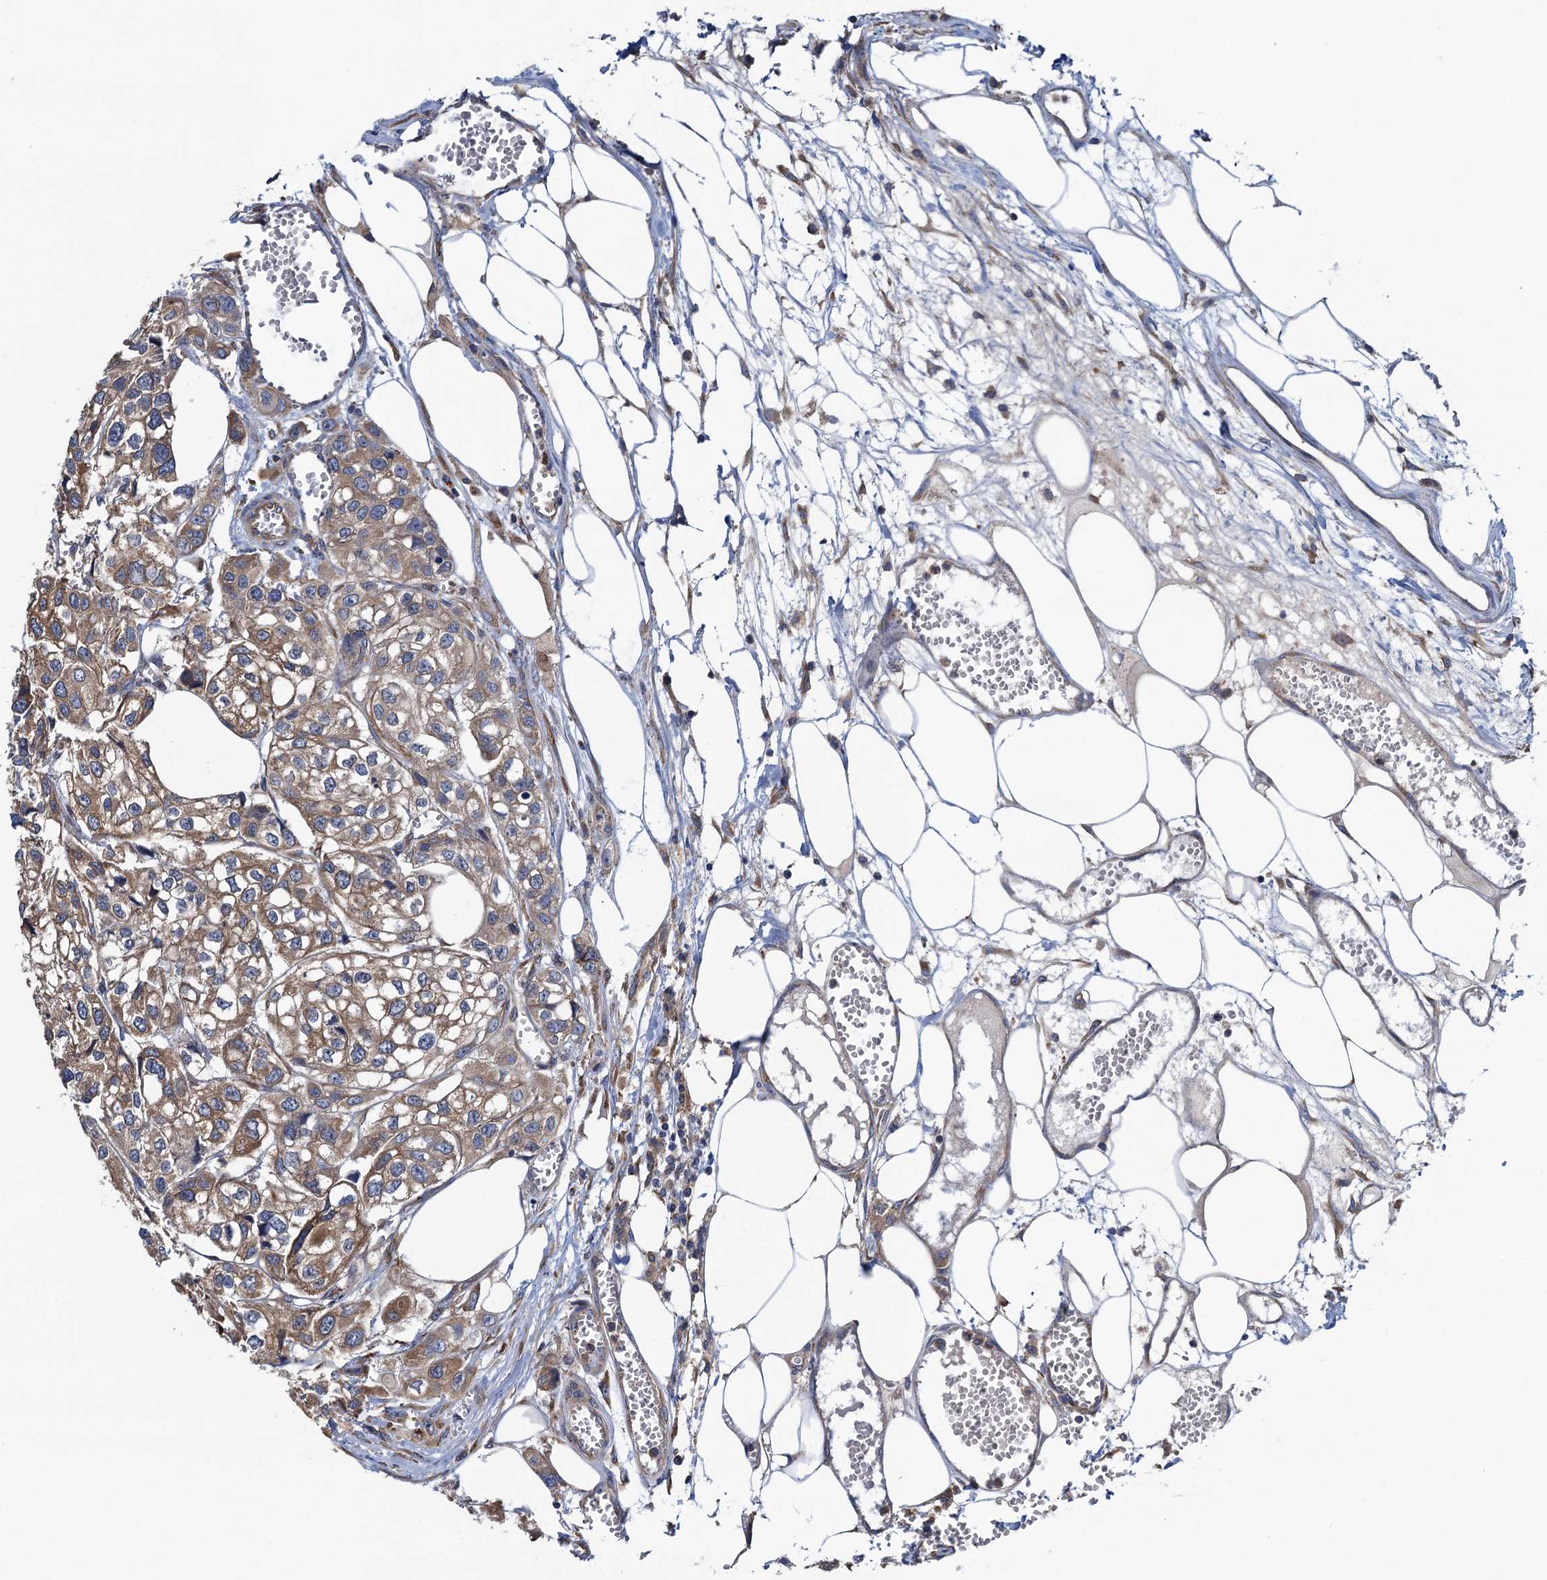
{"staining": {"intensity": "moderate", "quantity": ">75%", "location": "cytoplasmic/membranous"}, "tissue": "urothelial cancer", "cell_type": "Tumor cells", "image_type": "cancer", "snomed": [{"axis": "morphology", "description": "Urothelial carcinoma, High grade"}, {"axis": "topography", "description": "Urinary bladder"}], "caption": "Approximately >75% of tumor cells in urothelial cancer exhibit moderate cytoplasmic/membranous protein positivity as visualized by brown immunohistochemical staining.", "gene": "ADCY9", "patient": {"sex": "male", "age": 67}}